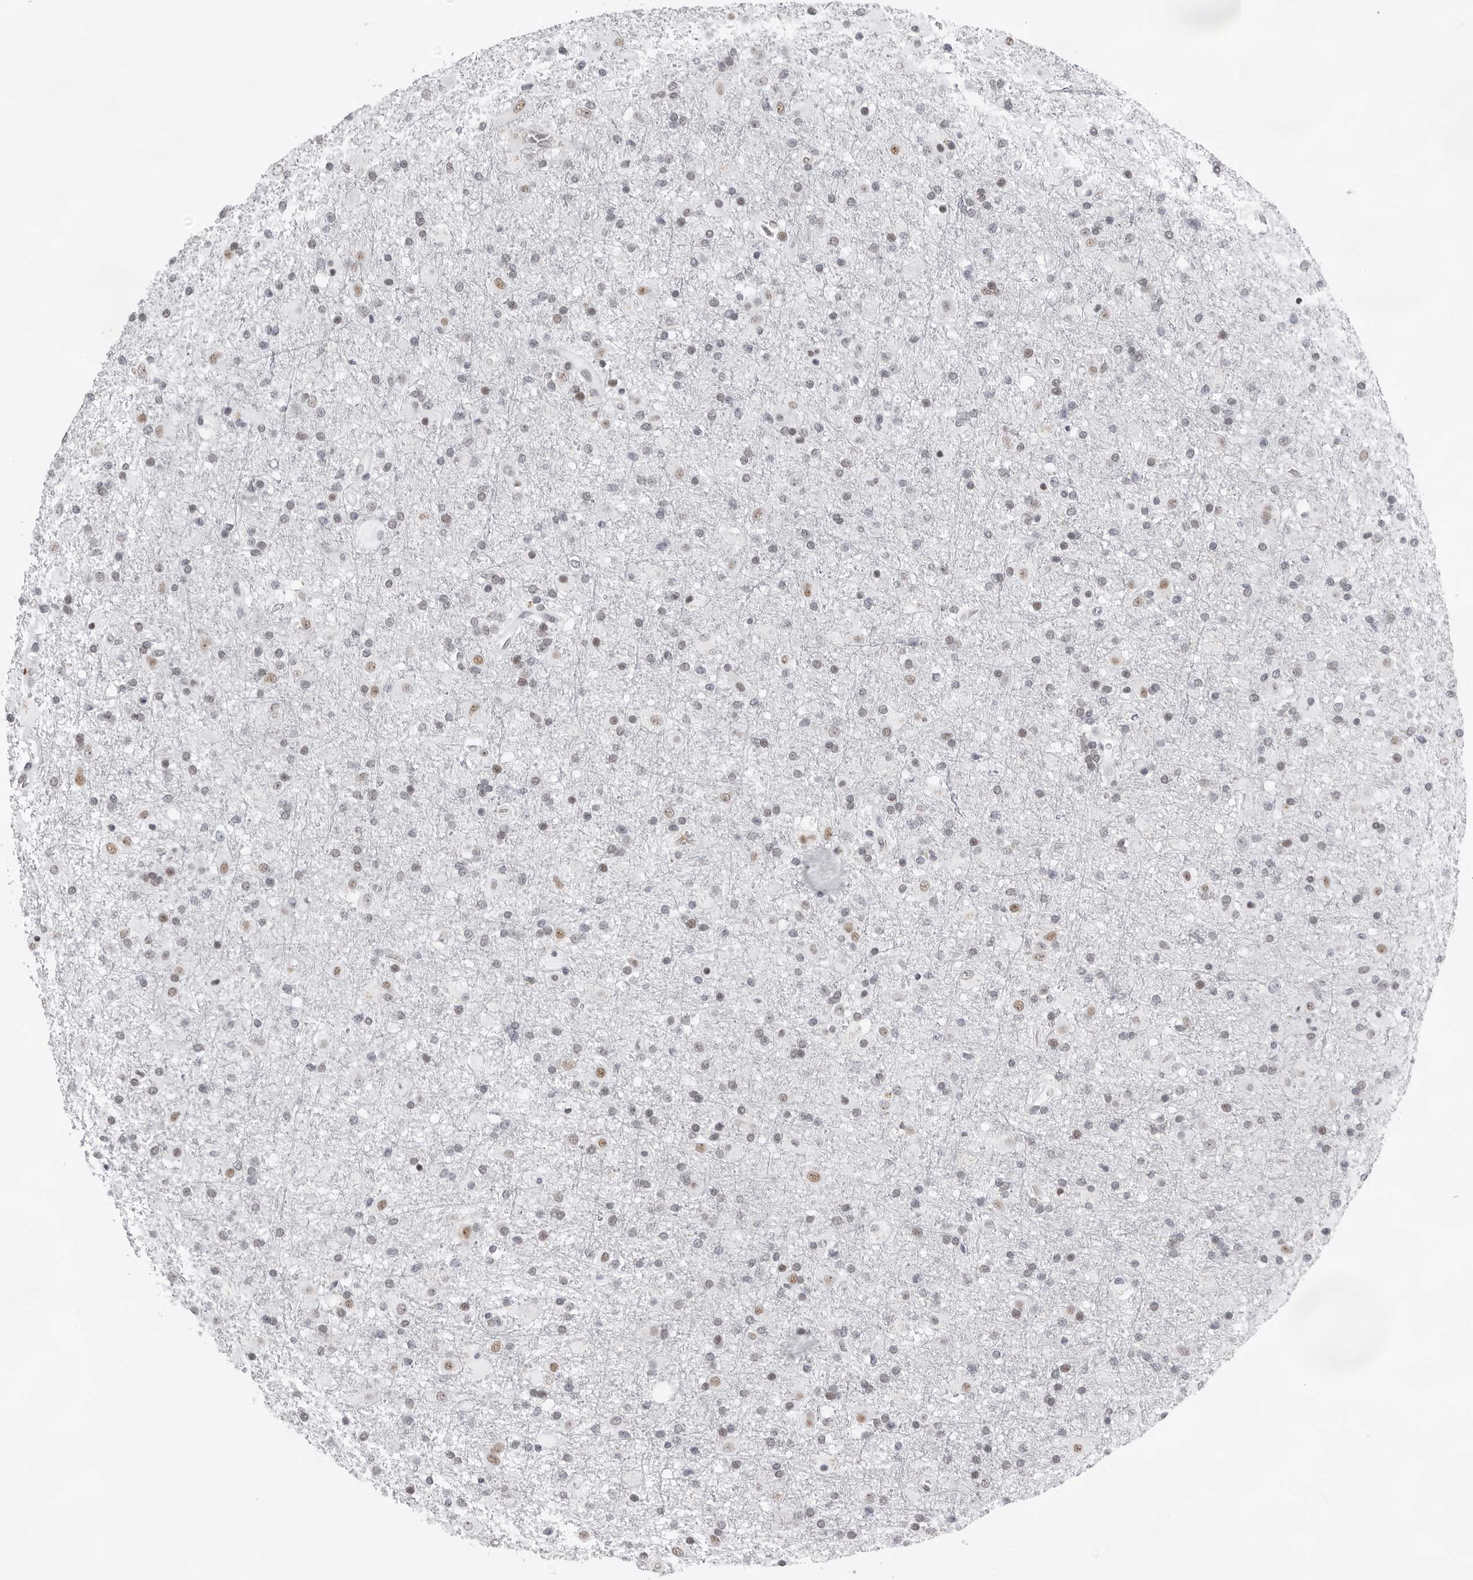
{"staining": {"intensity": "weak", "quantity": "25%-75%", "location": "nuclear"}, "tissue": "glioma", "cell_type": "Tumor cells", "image_type": "cancer", "snomed": [{"axis": "morphology", "description": "Glioma, malignant, Low grade"}, {"axis": "topography", "description": "Brain"}], "caption": "Glioma stained for a protein (brown) reveals weak nuclear positive positivity in approximately 25%-75% of tumor cells.", "gene": "USP1", "patient": {"sex": "male", "age": 65}}